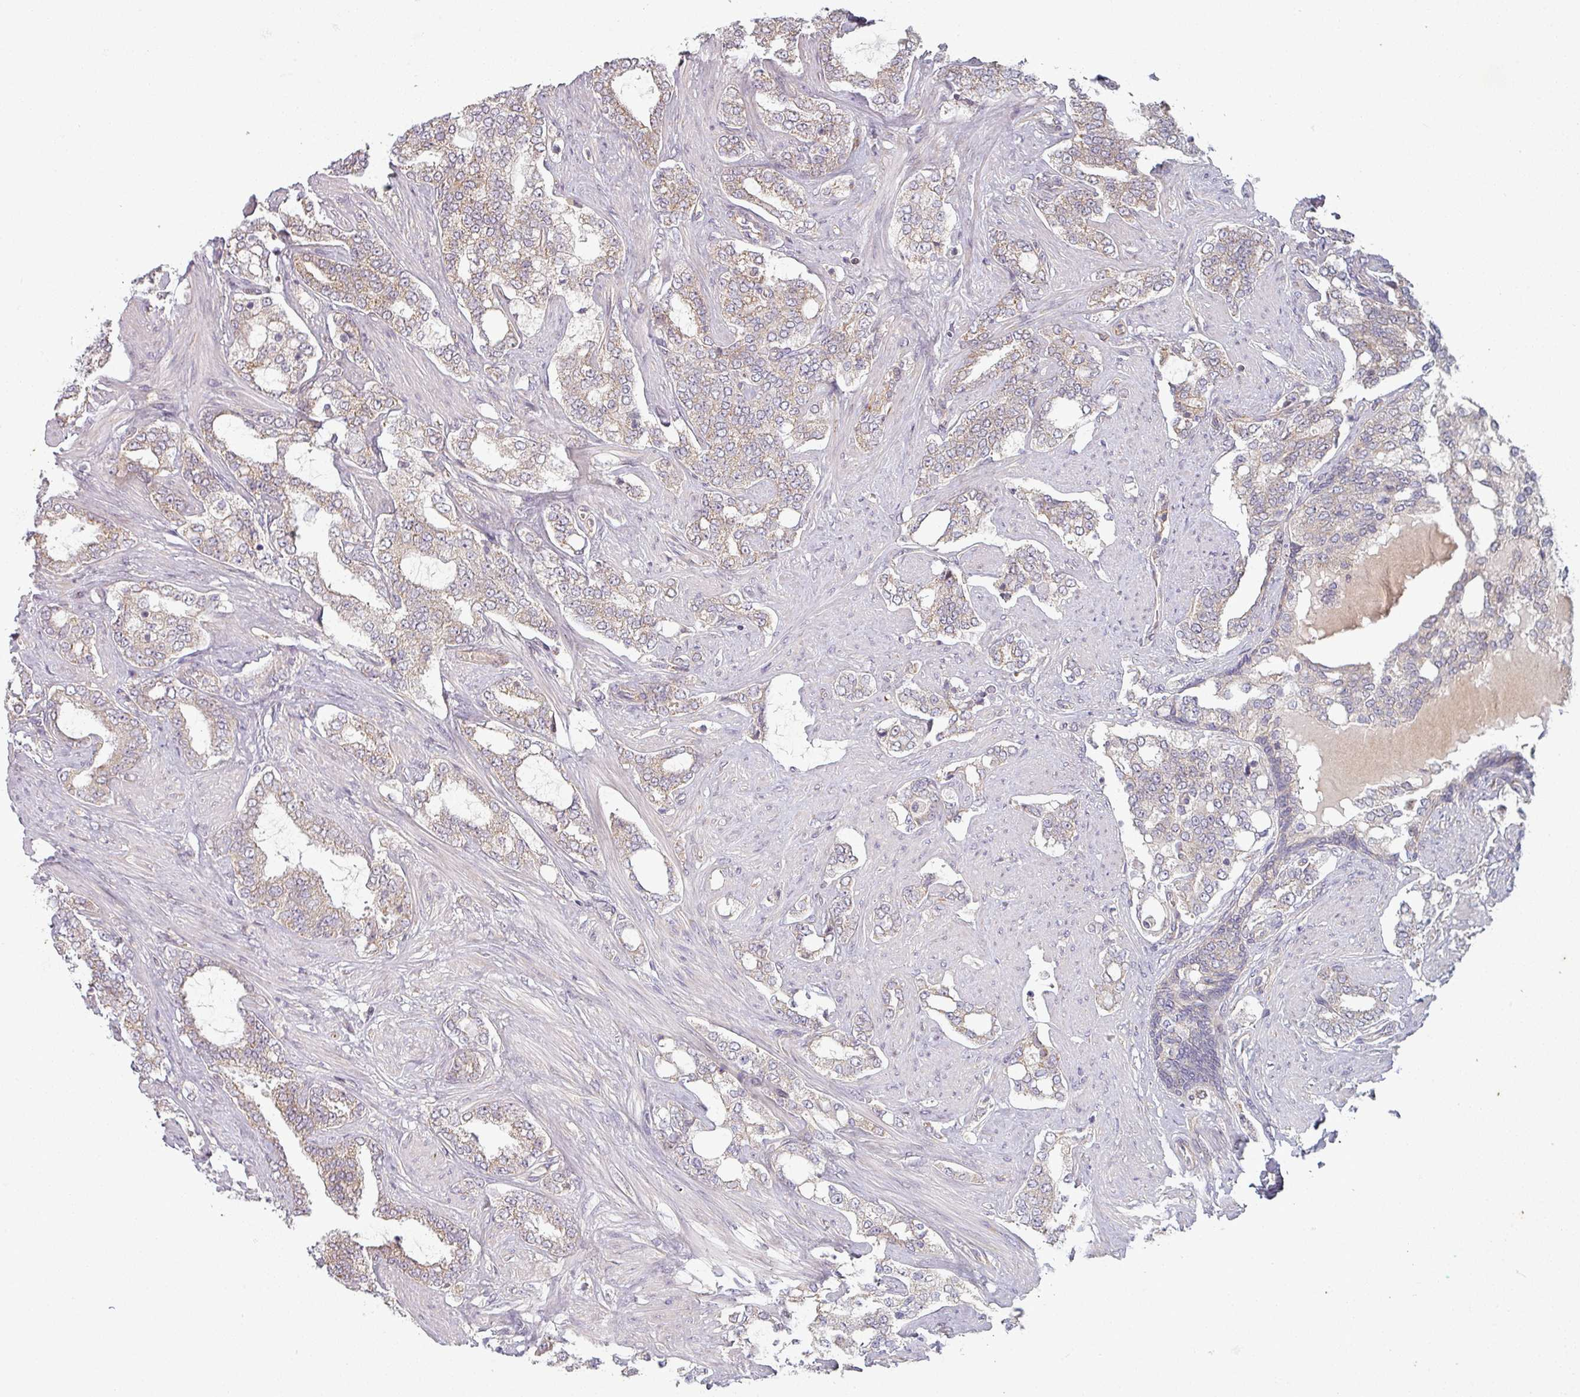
{"staining": {"intensity": "weak", "quantity": "25%-75%", "location": "cytoplasmic/membranous"}, "tissue": "prostate cancer", "cell_type": "Tumor cells", "image_type": "cancer", "snomed": [{"axis": "morphology", "description": "Adenocarcinoma, High grade"}, {"axis": "topography", "description": "Prostate"}], "caption": "This image demonstrates immunohistochemistry (IHC) staining of human adenocarcinoma (high-grade) (prostate), with low weak cytoplasmic/membranous staining in approximately 25%-75% of tumor cells.", "gene": "PLEKHJ1", "patient": {"sex": "male", "age": 64}}